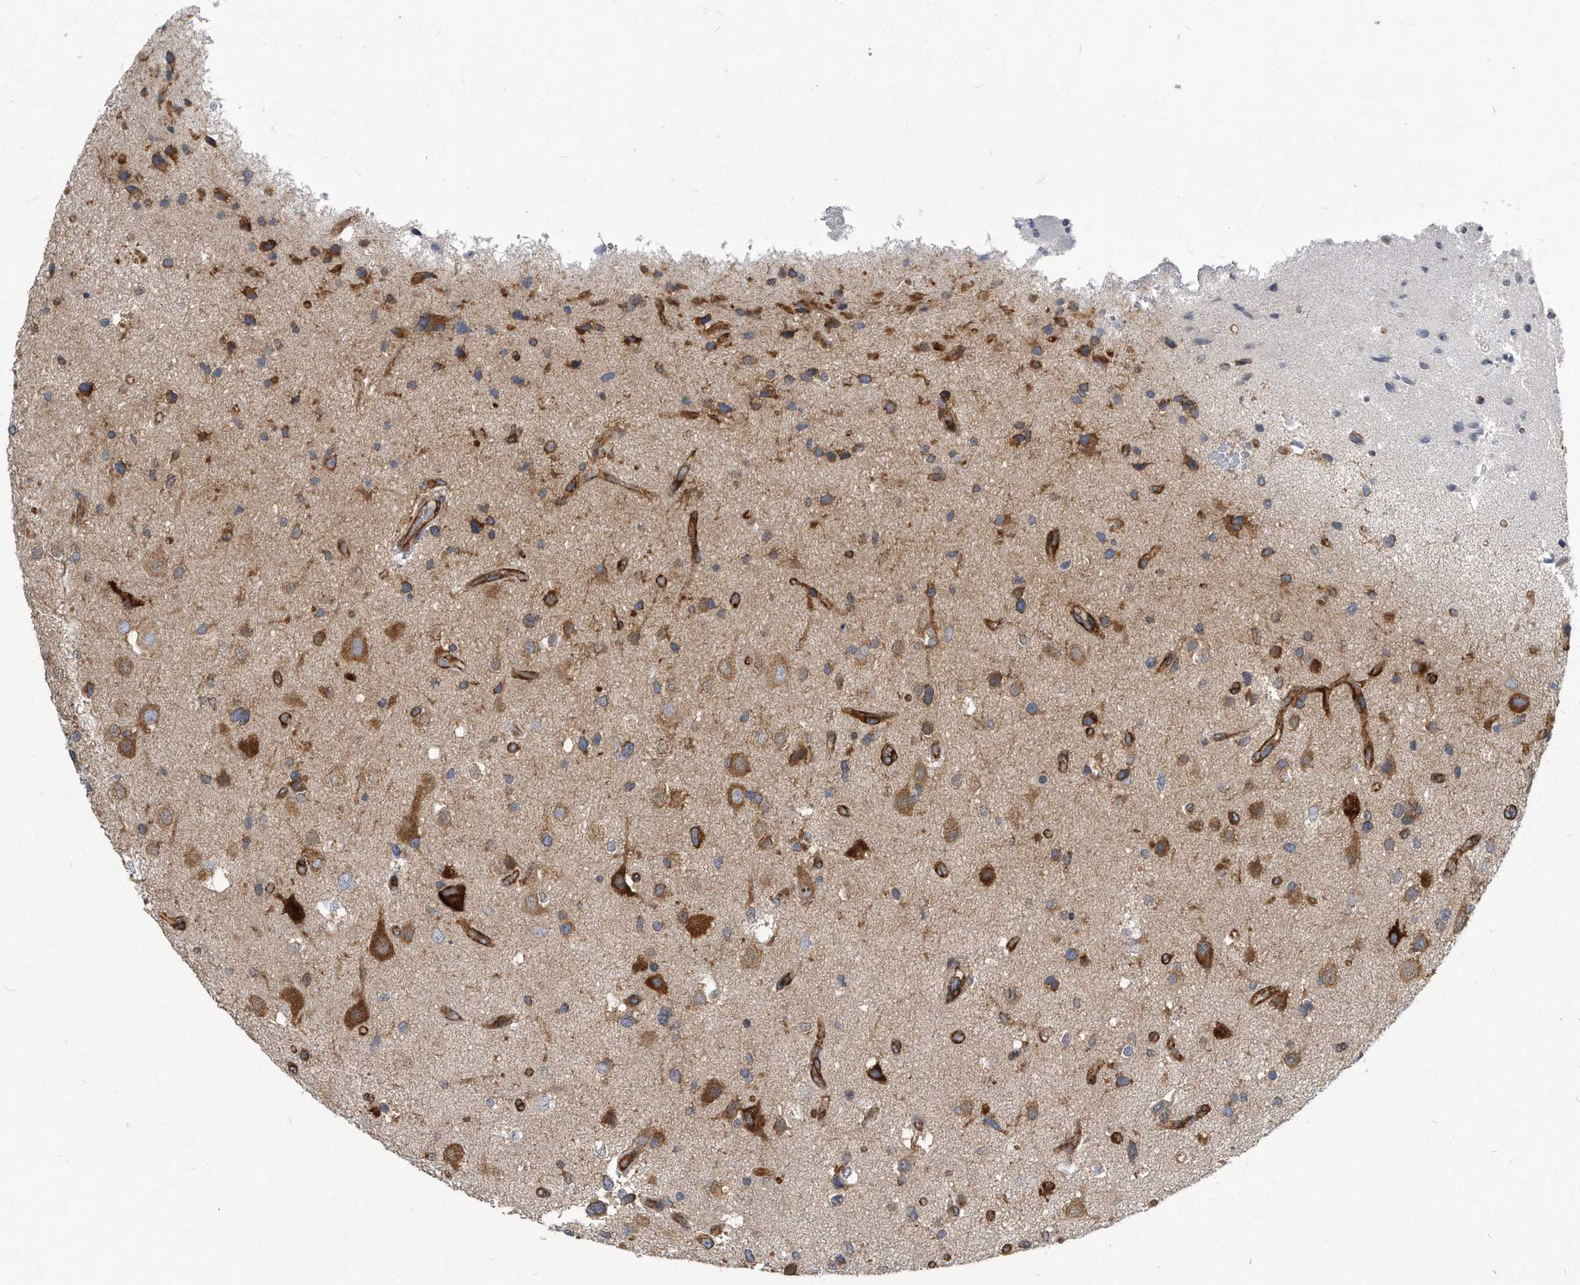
{"staining": {"intensity": "moderate", "quantity": "<25%", "location": "cytoplasmic/membranous"}, "tissue": "glioma", "cell_type": "Tumor cells", "image_type": "cancer", "snomed": [{"axis": "morphology", "description": "Glioma, malignant, High grade"}, {"axis": "topography", "description": "Brain"}], "caption": "Protein staining of glioma tissue shows moderate cytoplasmic/membranous positivity in about <25% of tumor cells. Using DAB (3,3'-diaminobenzidine) (brown) and hematoxylin (blue) stains, captured at high magnification using brightfield microscopy.", "gene": "EIF2B4", "patient": {"sex": "male", "age": 33}}